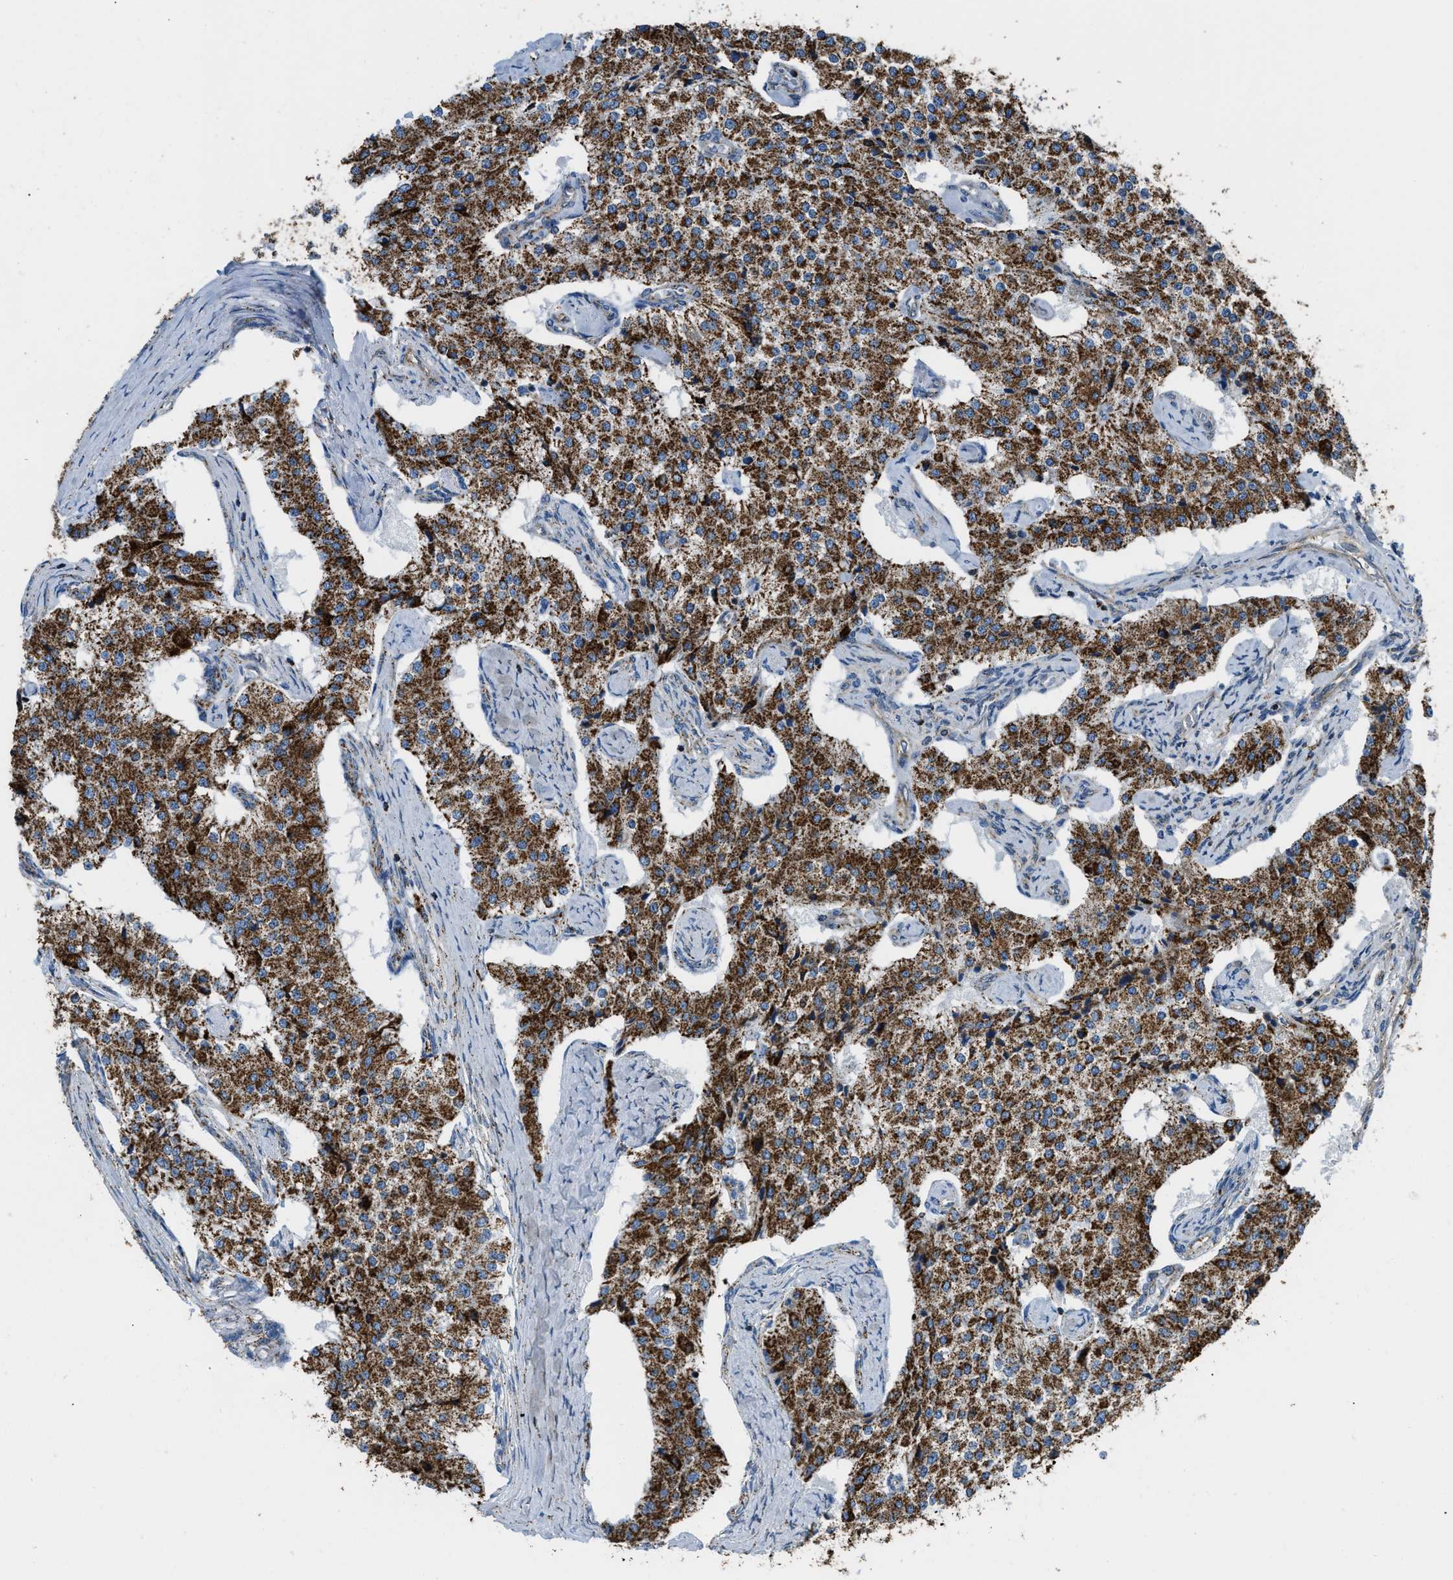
{"staining": {"intensity": "strong", "quantity": ">75%", "location": "cytoplasmic/membranous"}, "tissue": "carcinoid", "cell_type": "Tumor cells", "image_type": "cancer", "snomed": [{"axis": "morphology", "description": "Carcinoid, malignant, NOS"}, {"axis": "topography", "description": "Colon"}], "caption": "Brown immunohistochemical staining in human malignant carcinoid shows strong cytoplasmic/membranous staining in about >75% of tumor cells. The staining was performed using DAB, with brown indicating positive protein expression. Nuclei are stained blue with hematoxylin.", "gene": "ETFB", "patient": {"sex": "female", "age": 52}}